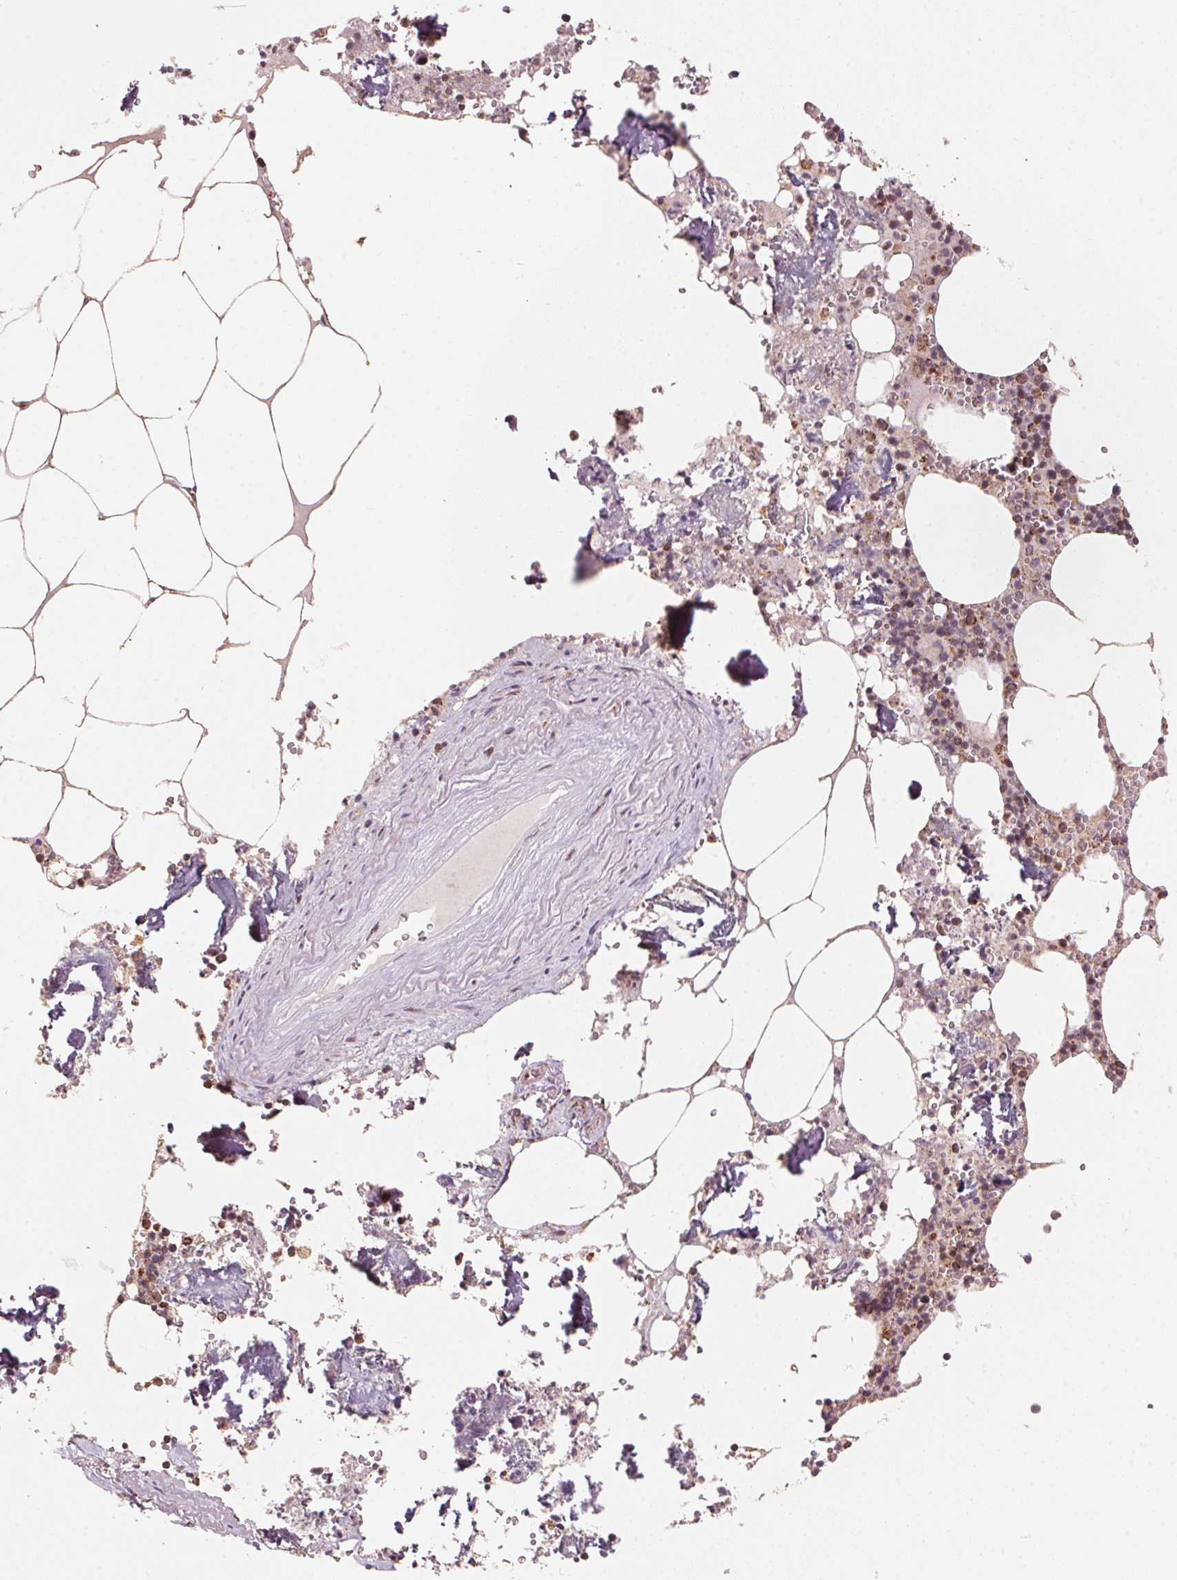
{"staining": {"intensity": "moderate", "quantity": "25%-75%", "location": "cytoplasmic/membranous"}, "tissue": "bone marrow", "cell_type": "Hematopoietic cells", "image_type": "normal", "snomed": [{"axis": "morphology", "description": "Normal tissue, NOS"}, {"axis": "topography", "description": "Bone marrow"}], "caption": "High-magnification brightfield microscopy of benign bone marrow stained with DAB (3,3'-diaminobenzidine) (brown) and counterstained with hematoxylin (blue). hematopoietic cells exhibit moderate cytoplasmic/membranous positivity is present in about25%-75% of cells.", "gene": "TOMM70", "patient": {"sex": "male", "age": 54}}